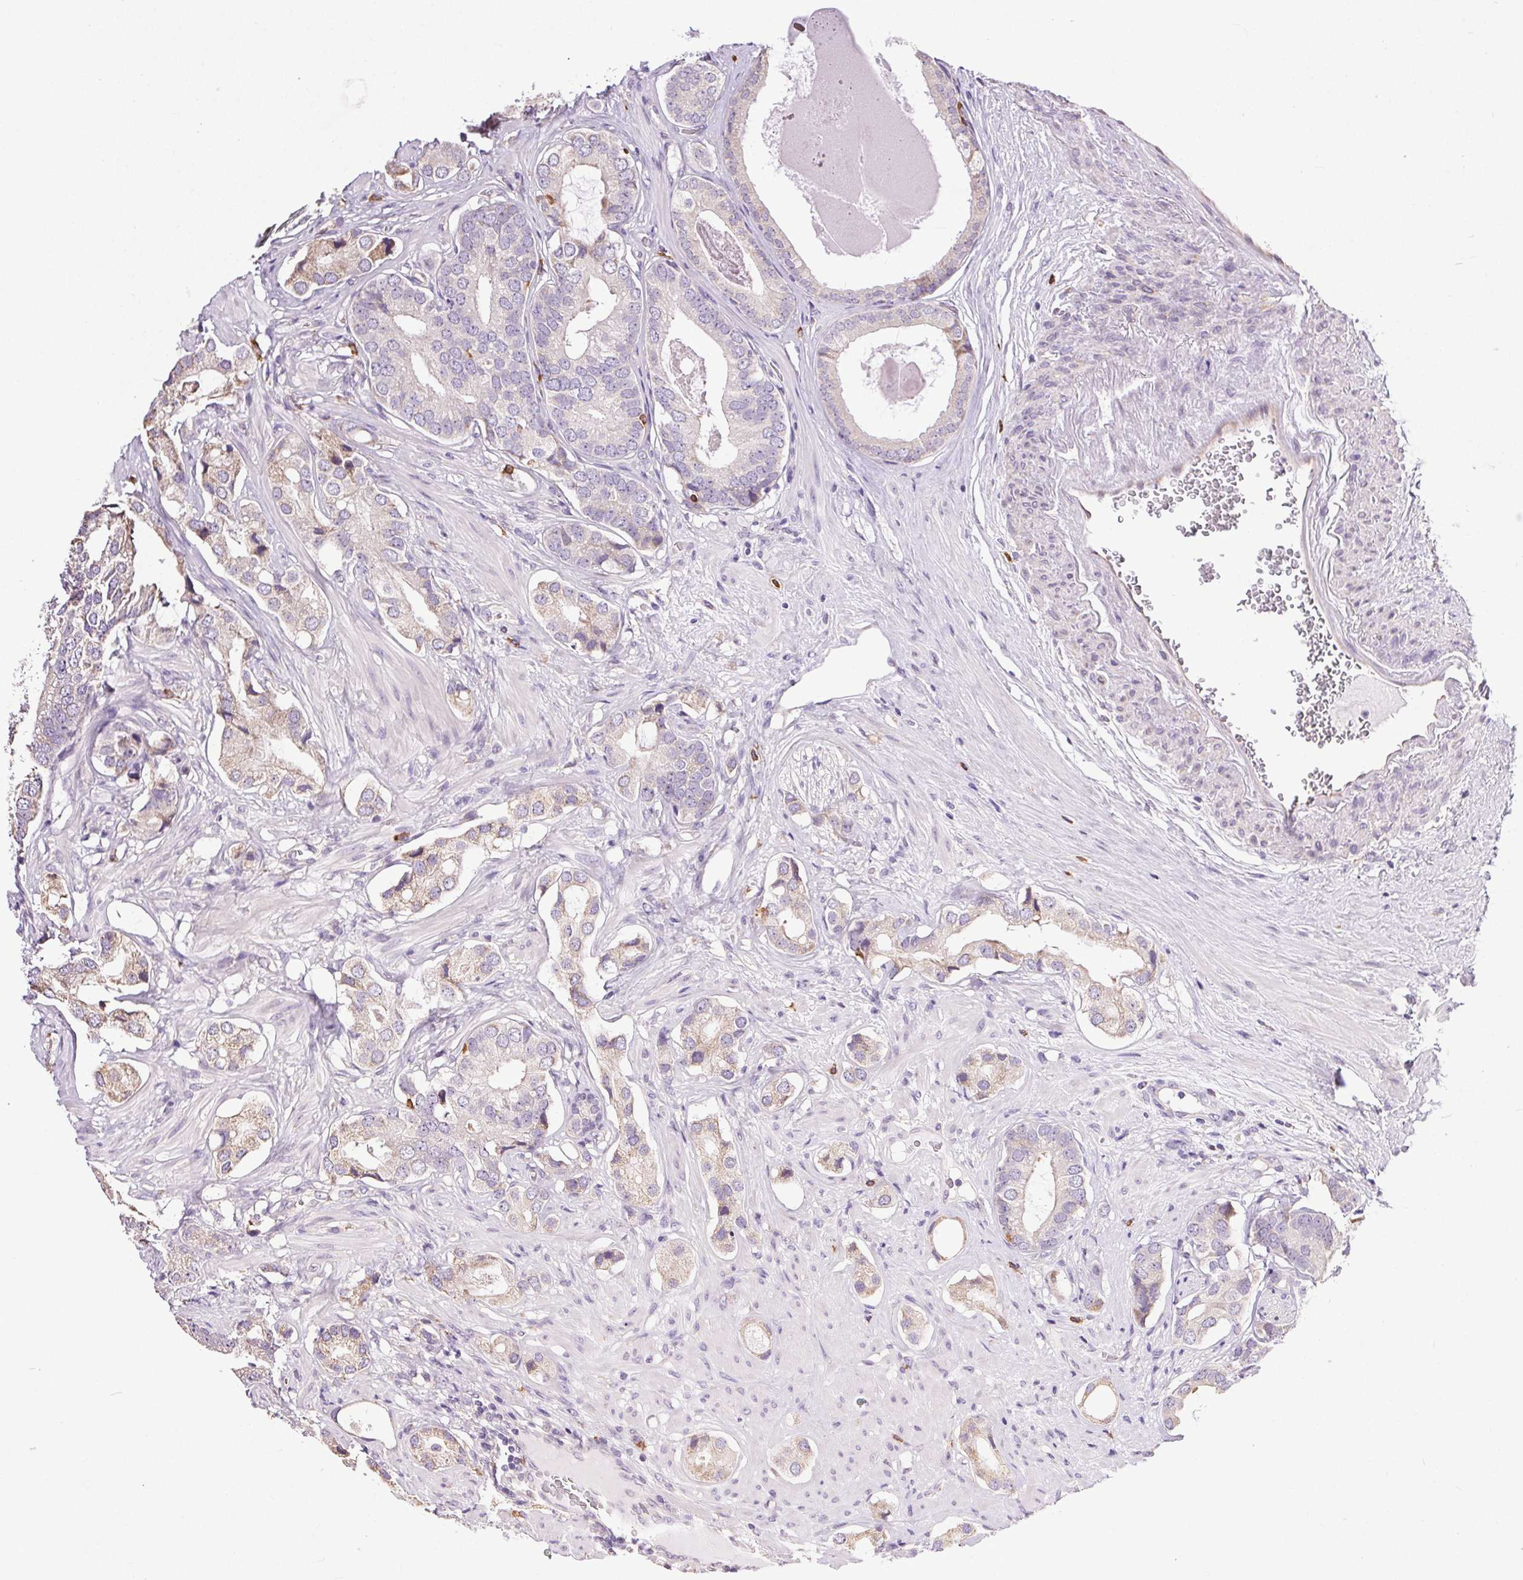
{"staining": {"intensity": "negative", "quantity": "none", "location": "none"}, "tissue": "prostate cancer", "cell_type": "Tumor cells", "image_type": "cancer", "snomed": [{"axis": "morphology", "description": "Adenocarcinoma, Low grade"}, {"axis": "topography", "description": "Prostate"}], "caption": "An image of human low-grade adenocarcinoma (prostate) is negative for staining in tumor cells. (DAB (3,3'-diaminobenzidine) immunohistochemistry, high magnification).", "gene": "SNX31", "patient": {"sex": "male", "age": 61}}